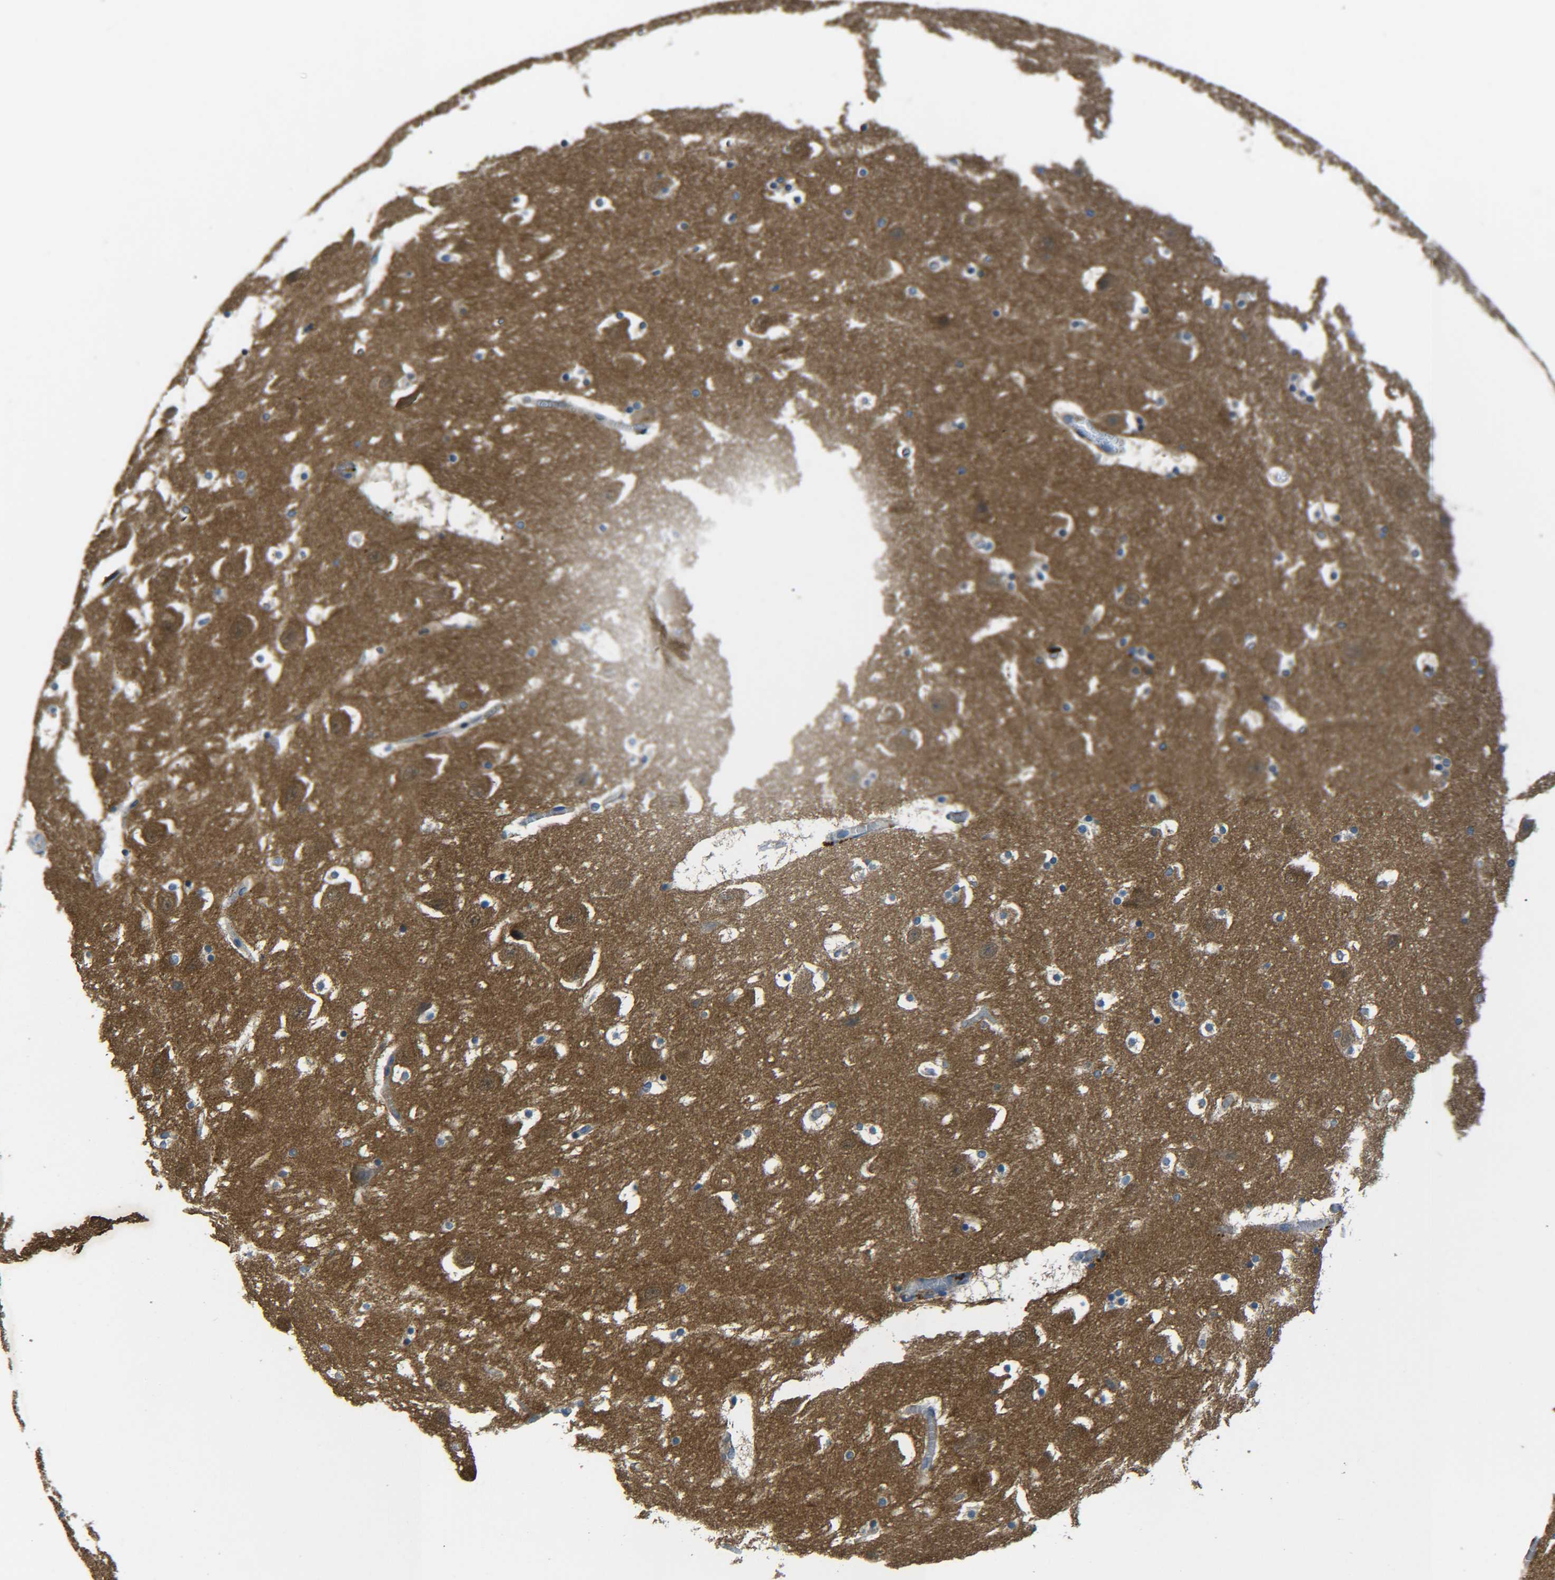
{"staining": {"intensity": "moderate", "quantity": "<25%", "location": "cytoplasmic/membranous"}, "tissue": "hippocampus", "cell_type": "Glial cells", "image_type": "normal", "snomed": [{"axis": "morphology", "description": "Normal tissue, NOS"}, {"axis": "topography", "description": "Hippocampus"}], "caption": "High-magnification brightfield microscopy of benign hippocampus stained with DAB (brown) and counterstained with hematoxylin (blue). glial cells exhibit moderate cytoplasmic/membranous expression is seen in approximately<25% of cells.", "gene": "PREB", "patient": {"sex": "male", "age": 45}}